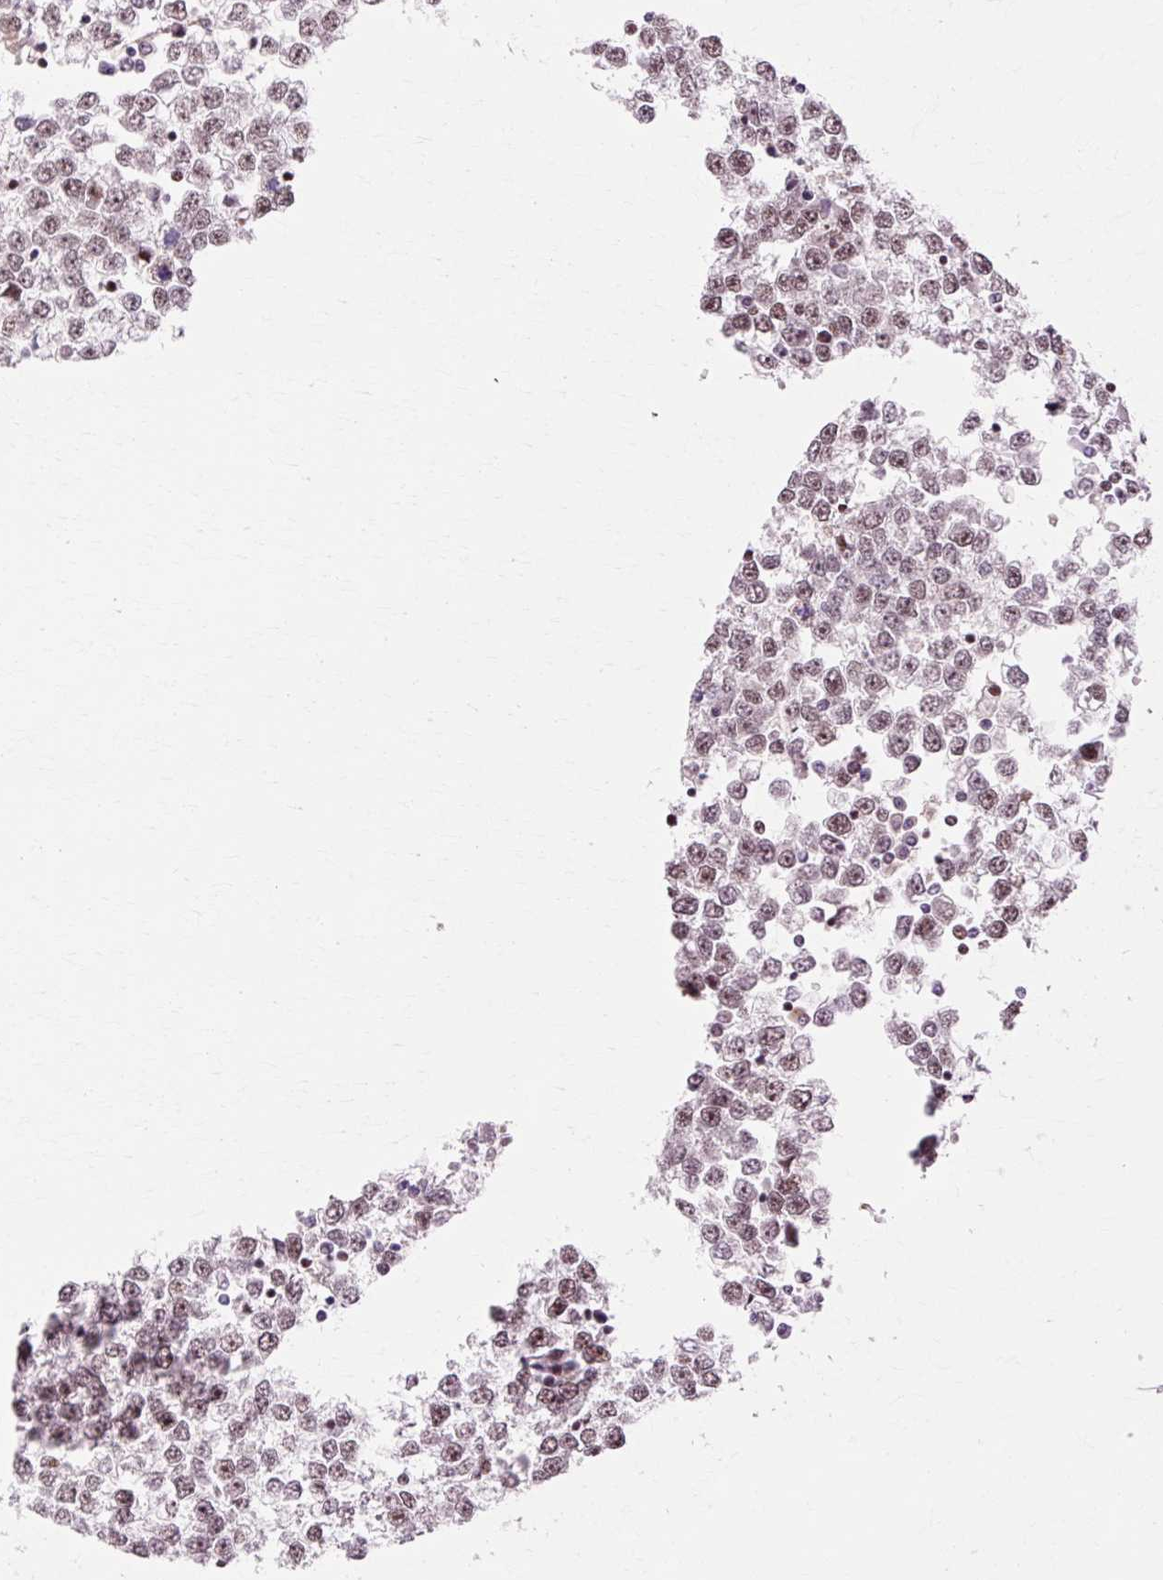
{"staining": {"intensity": "weak", "quantity": ">75%", "location": "nuclear"}, "tissue": "testis cancer", "cell_type": "Tumor cells", "image_type": "cancer", "snomed": [{"axis": "morphology", "description": "Seminoma, NOS"}, {"axis": "topography", "description": "Testis"}], "caption": "IHC histopathology image of human seminoma (testis) stained for a protein (brown), which displays low levels of weak nuclear expression in approximately >75% of tumor cells.", "gene": "MACROD2", "patient": {"sex": "male", "age": 65}}